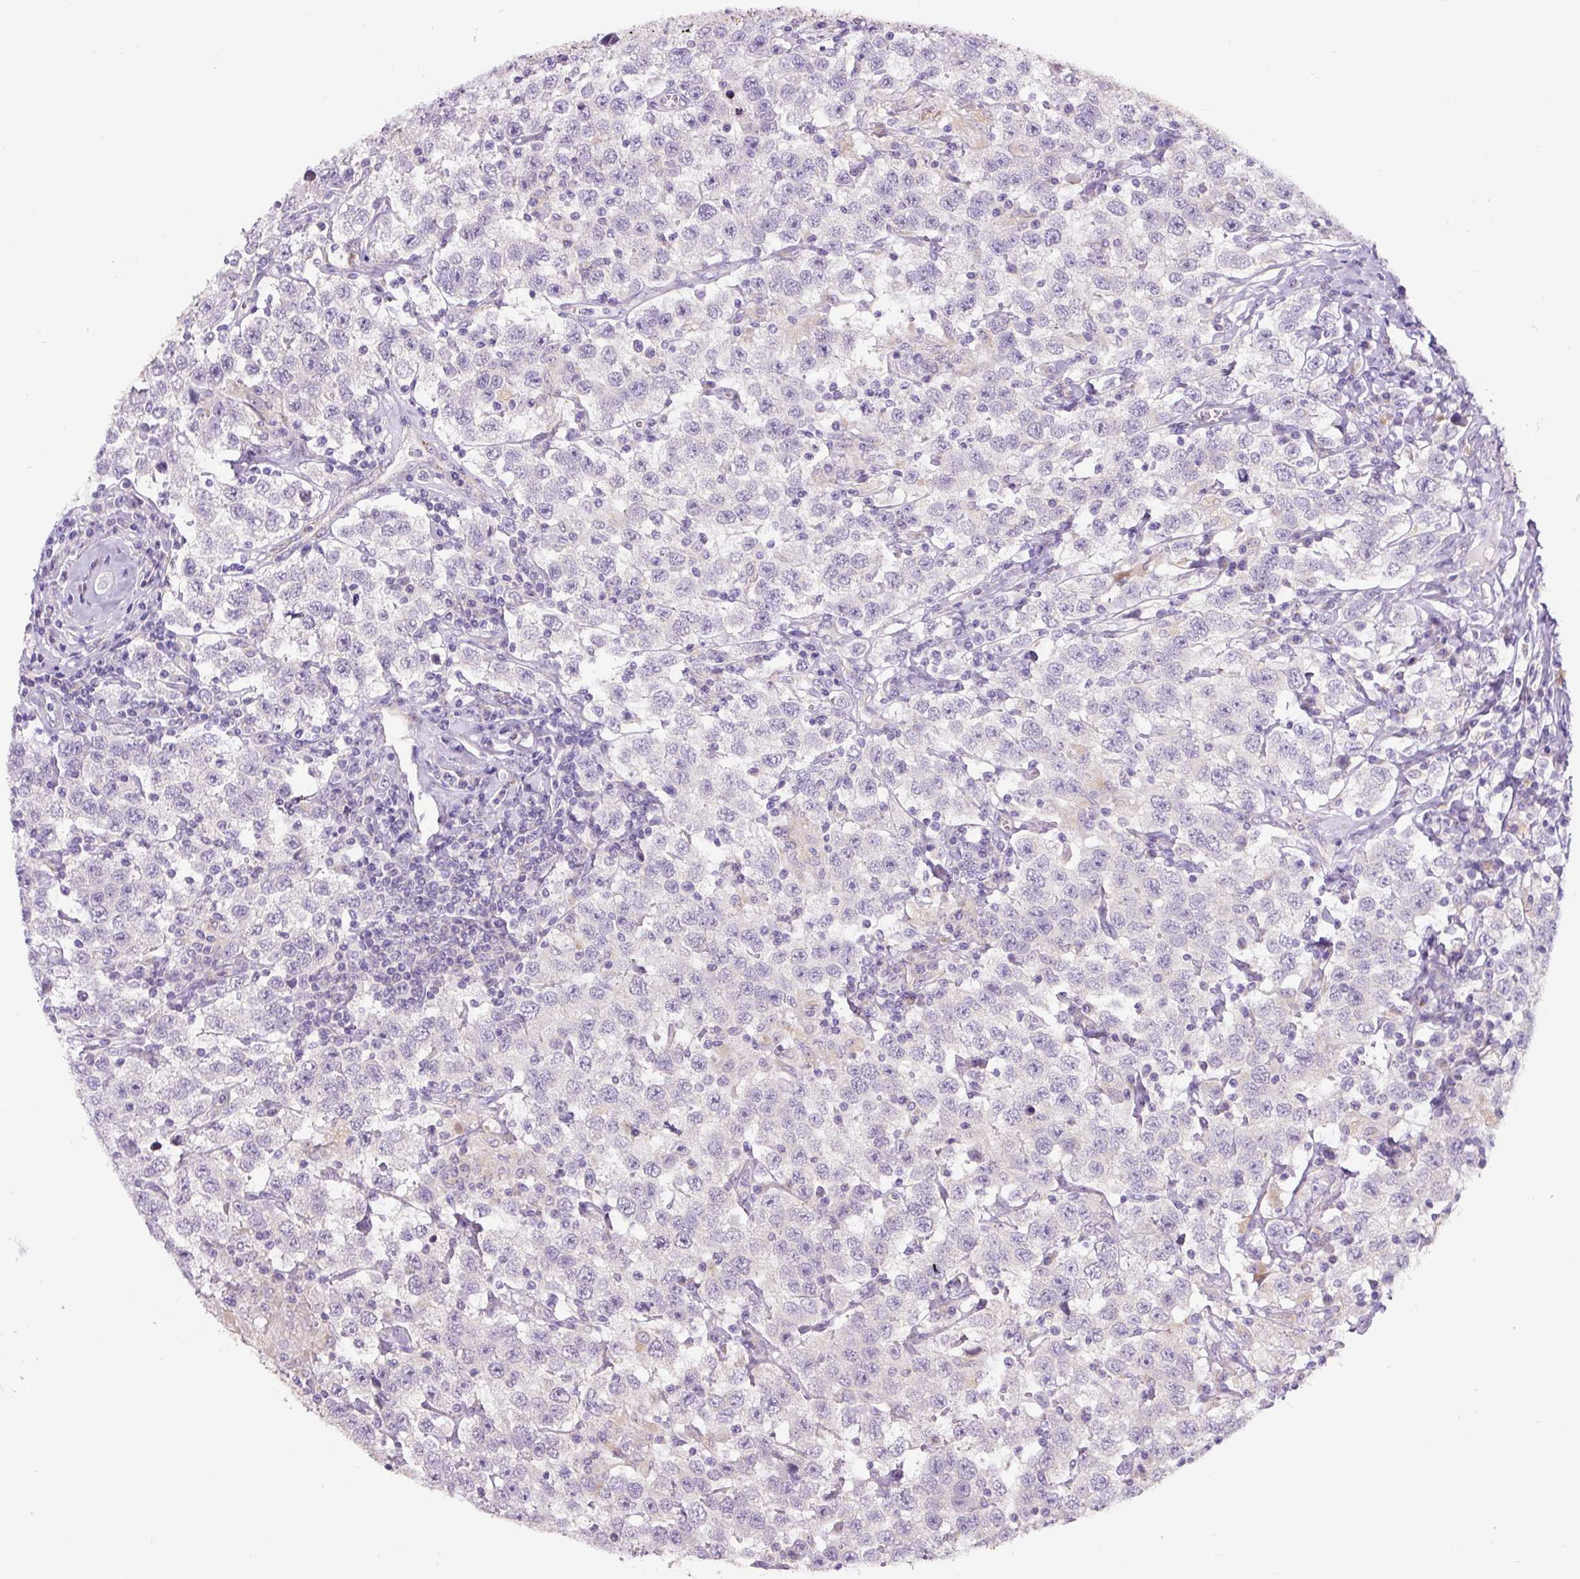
{"staining": {"intensity": "negative", "quantity": "none", "location": "none"}, "tissue": "testis cancer", "cell_type": "Tumor cells", "image_type": "cancer", "snomed": [{"axis": "morphology", "description": "Seminoma, NOS"}, {"axis": "topography", "description": "Testis"}], "caption": "An image of human seminoma (testis) is negative for staining in tumor cells.", "gene": "HPS4", "patient": {"sex": "male", "age": 41}}